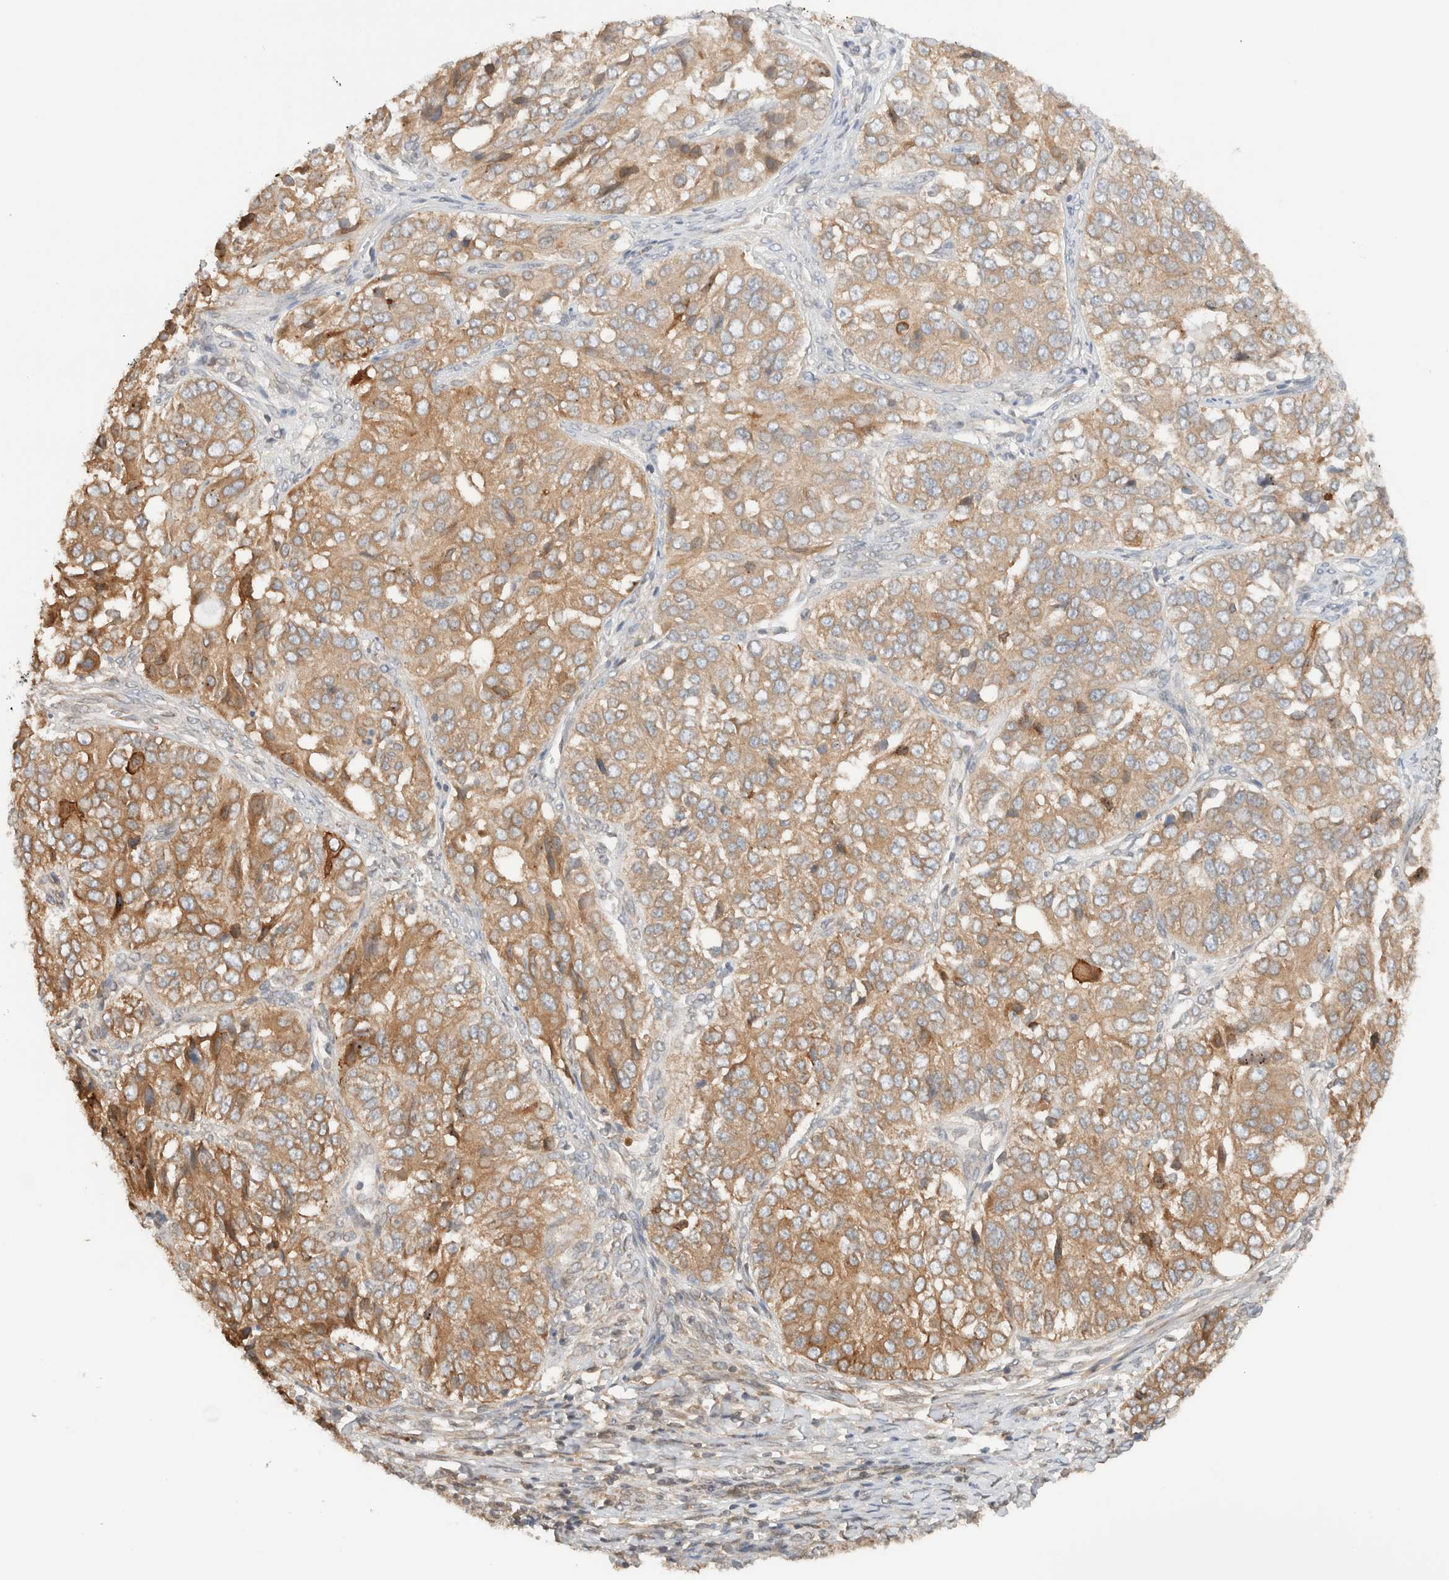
{"staining": {"intensity": "moderate", "quantity": ">75%", "location": "cytoplasmic/membranous"}, "tissue": "ovarian cancer", "cell_type": "Tumor cells", "image_type": "cancer", "snomed": [{"axis": "morphology", "description": "Carcinoma, endometroid"}, {"axis": "topography", "description": "Ovary"}], "caption": "A brown stain labels moderate cytoplasmic/membranous positivity of a protein in human ovarian cancer (endometroid carcinoma) tumor cells.", "gene": "ARFGEF2", "patient": {"sex": "female", "age": 51}}